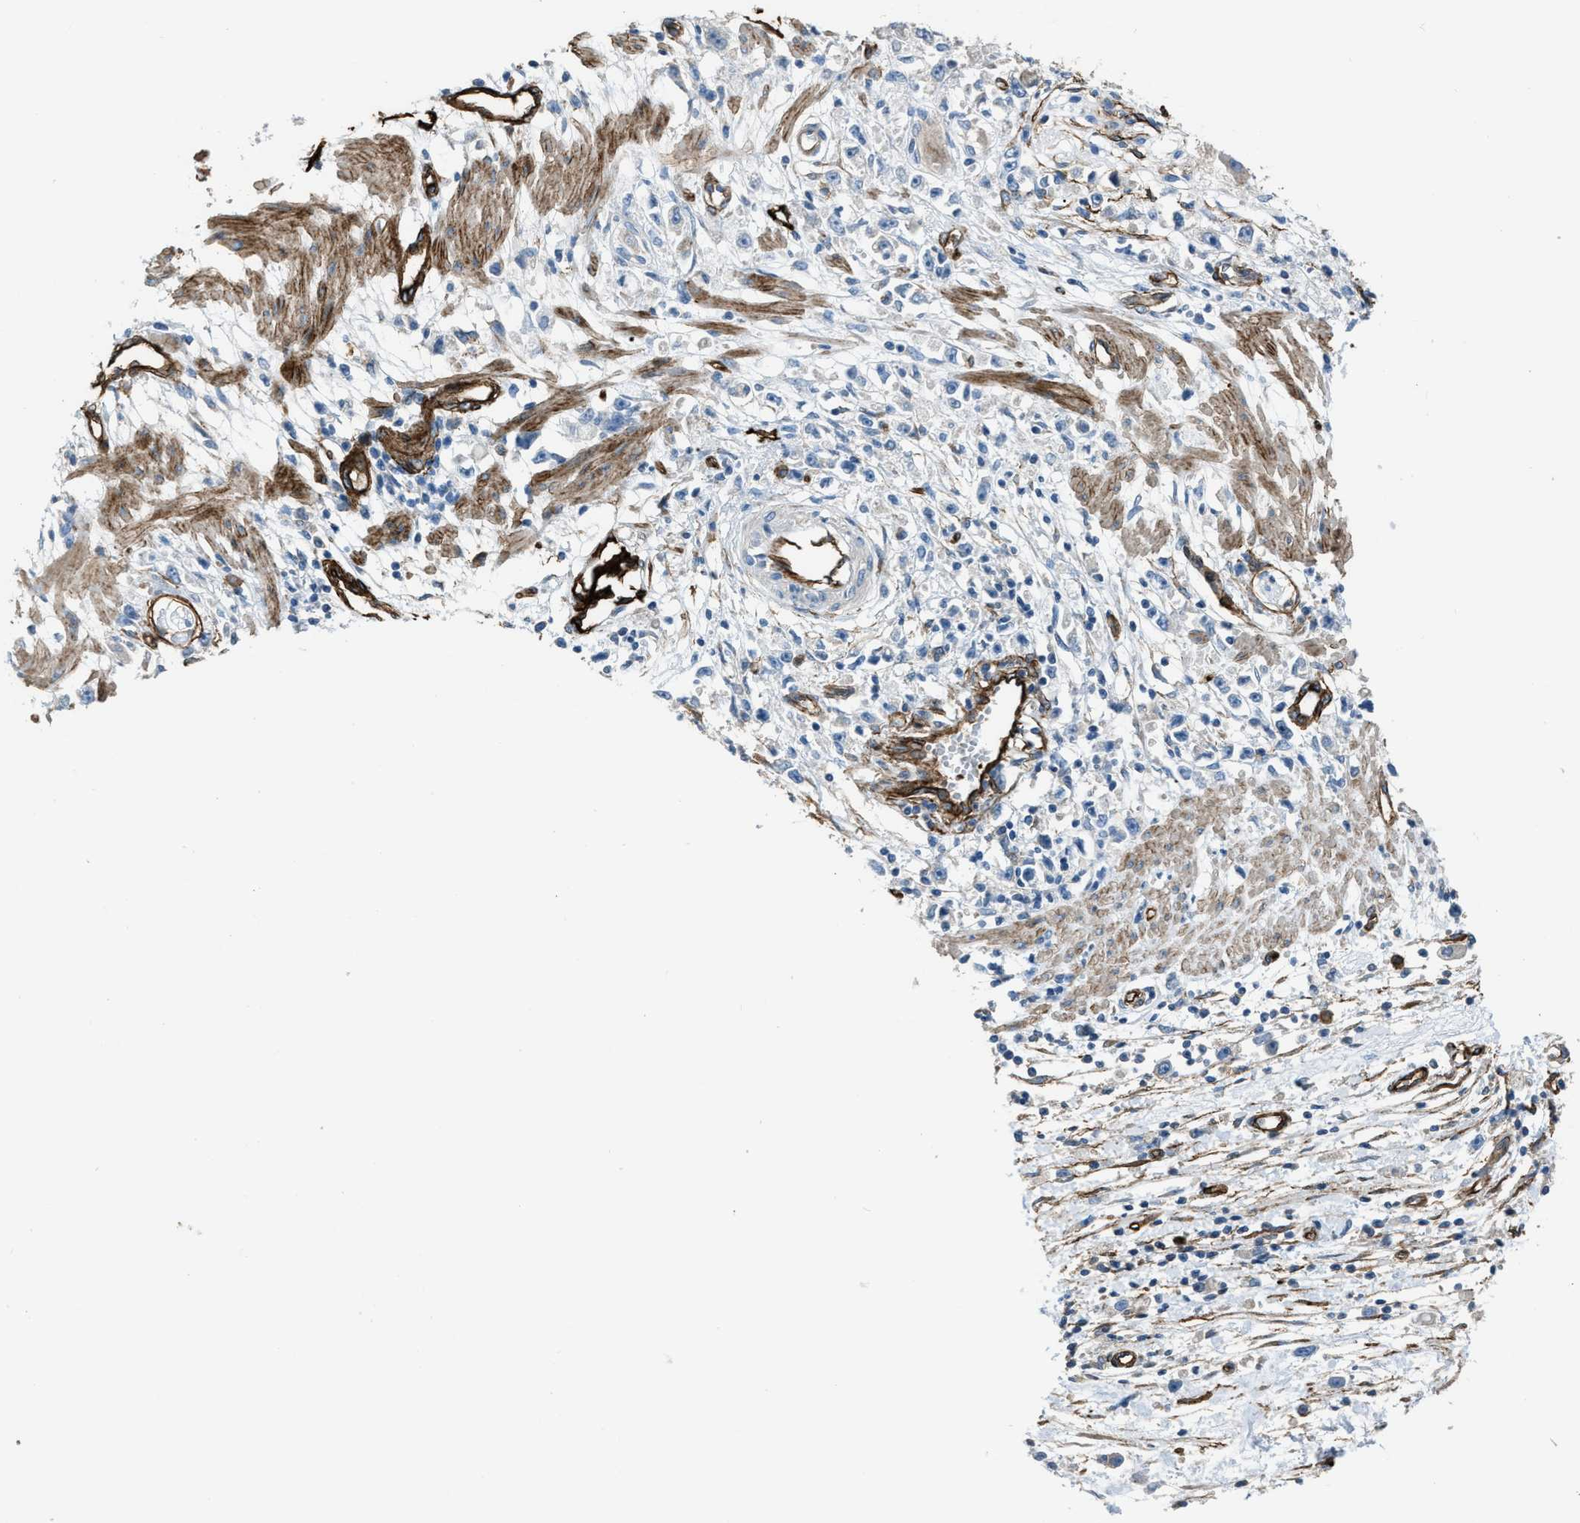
{"staining": {"intensity": "negative", "quantity": "none", "location": "none"}, "tissue": "stomach cancer", "cell_type": "Tumor cells", "image_type": "cancer", "snomed": [{"axis": "morphology", "description": "Adenocarcinoma, NOS"}, {"axis": "topography", "description": "Stomach"}], "caption": "DAB (3,3'-diaminobenzidine) immunohistochemical staining of stomach cancer (adenocarcinoma) reveals no significant staining in tumor cells.", "gene": "SLC22A15", "patient": {"sex": "female", "age": 59}}